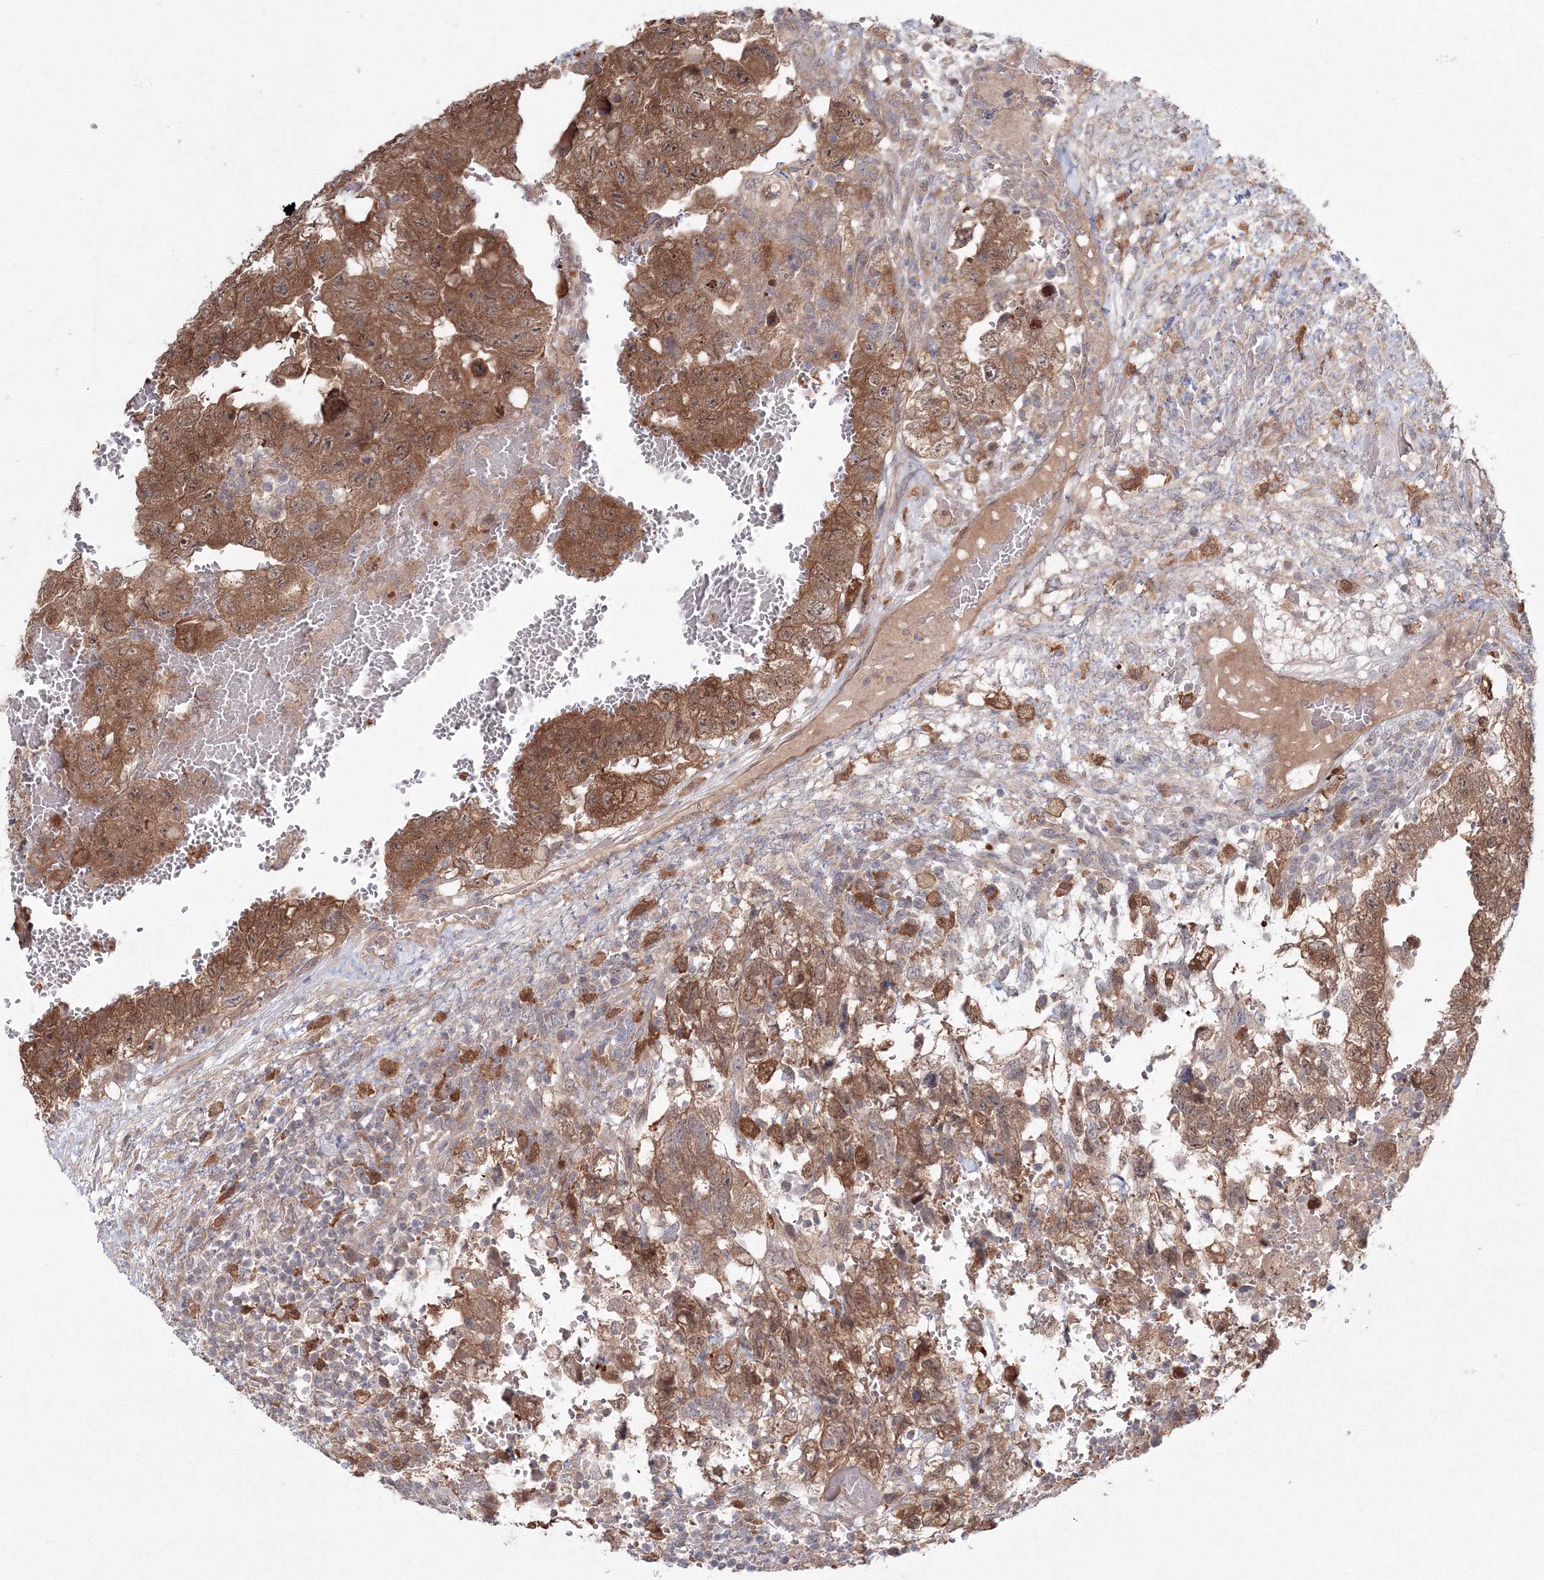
{"staining": {"intensity": "moderate", "quantity": ">75%", "location": "cytoplasmic/membranous"}, "tissue": "testis cancer", "cell_type": "Tumor cells", "image_type": "cancer", "snomed": [{"axis": "morphology", "description": "Carcinoma, Embryonal, NOS"}, {"axis": "topography", "description": "Testis"}], "caption": "The micrograph exhibits staining of testis cancer (embryonal carcinoma), revealing moderate cytoplasmic/membranous protein staining (brown color) within tumor cells.", "gene": "MKRN2", "patient": {"sex": "male", "age": 36}}